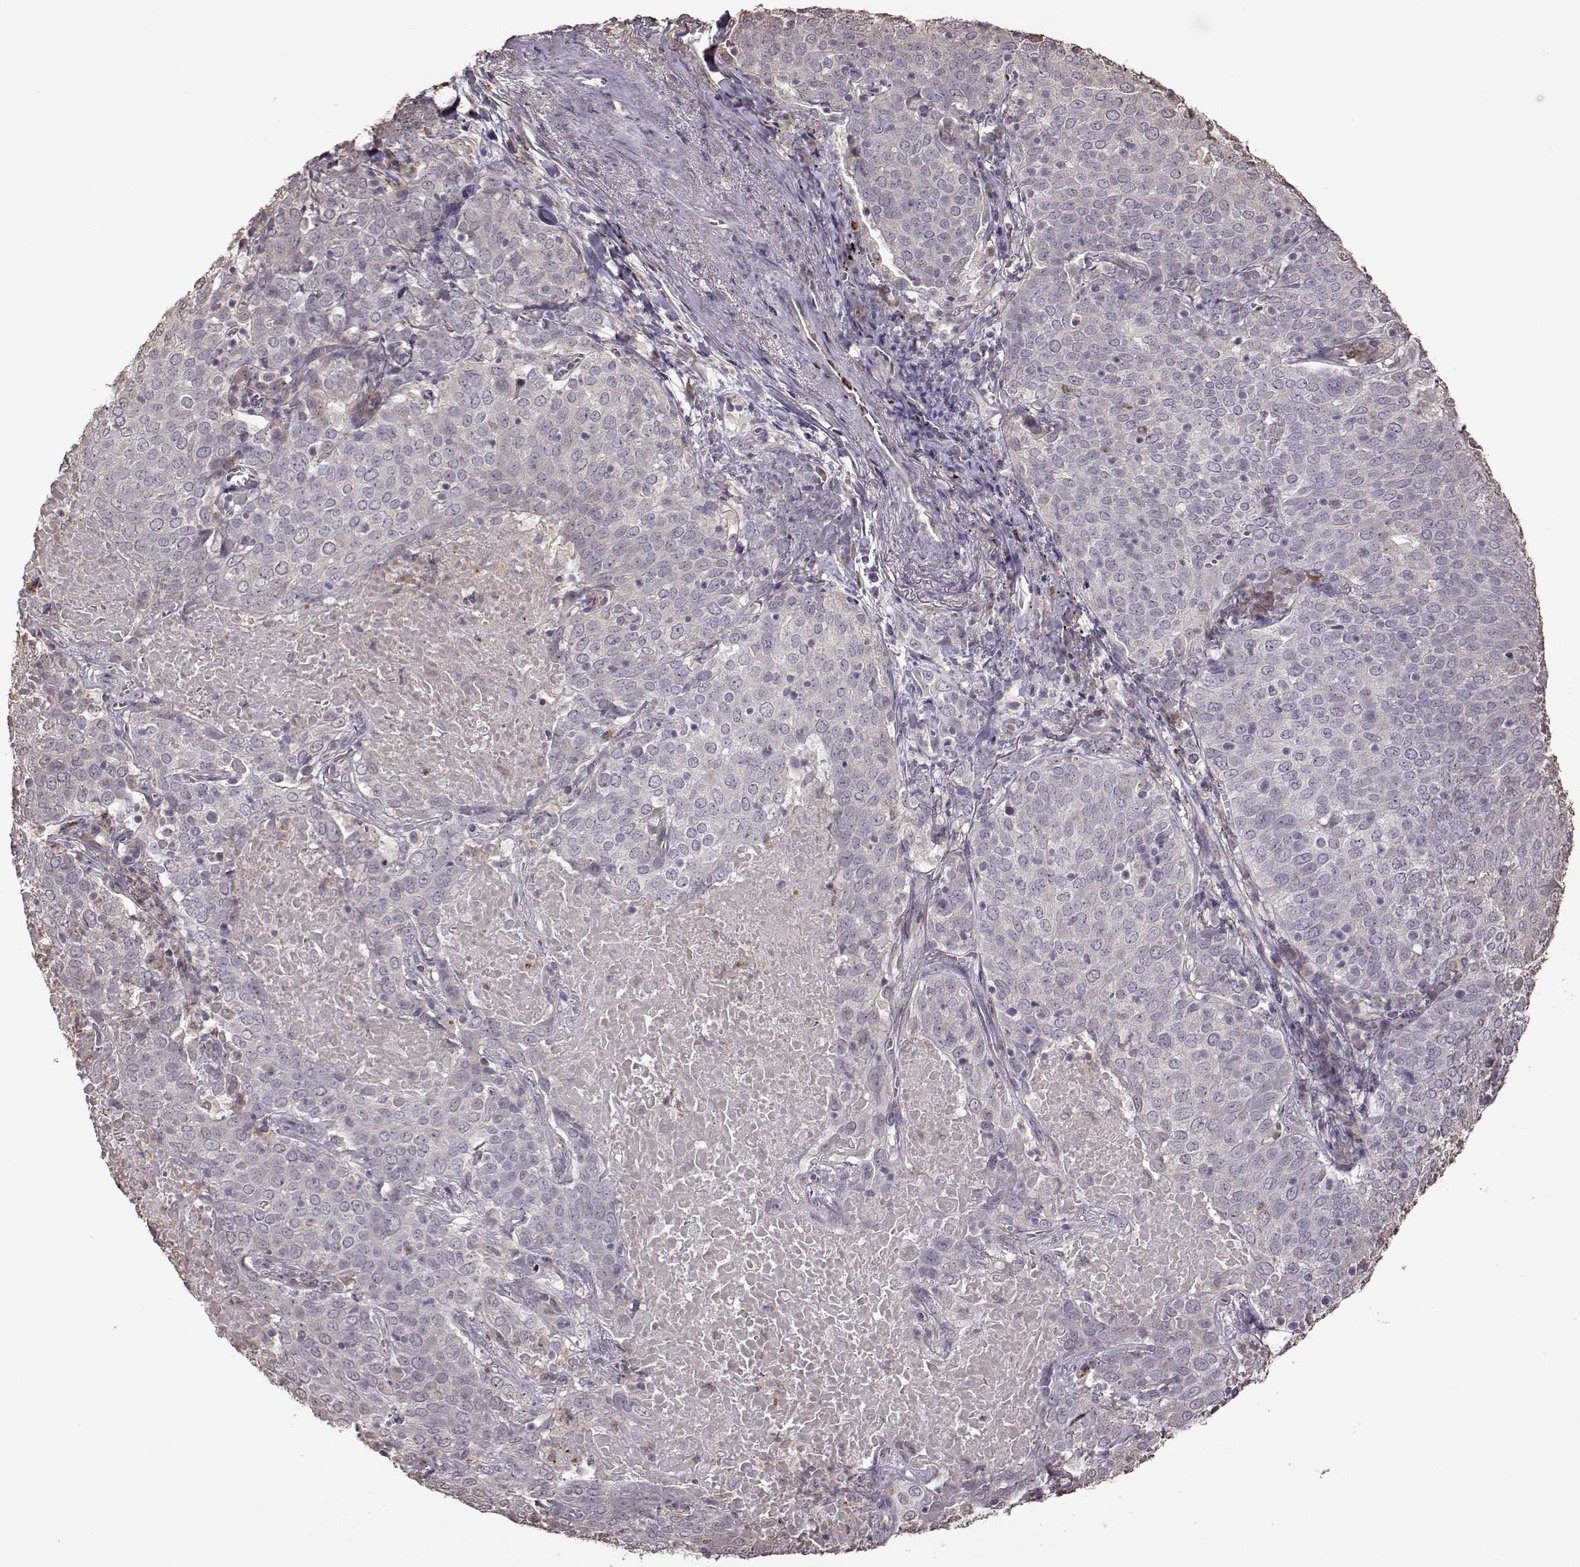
{"staining": {"intensity": "negative", "quantity": "none", "location": "none"}, "tissue": "lung cancer", "cell_type": "Tumor cells", "image_type": "cancer", "snomed": [{"axis": "morphology", "description": "Squamous cell carcinoma, NOS"}, {"axis": "topography", "description": "Lung"}], "caption": "A high-resolution histopathology image shows IHC staining of lung squamous cell carcinoma, which exhibits no significant staining in tumor cells. (Brightfield microscopy of DAB IHC at high magnification).", "gene": "CRB1", "patient": {"sex": "male", "age": 82}}